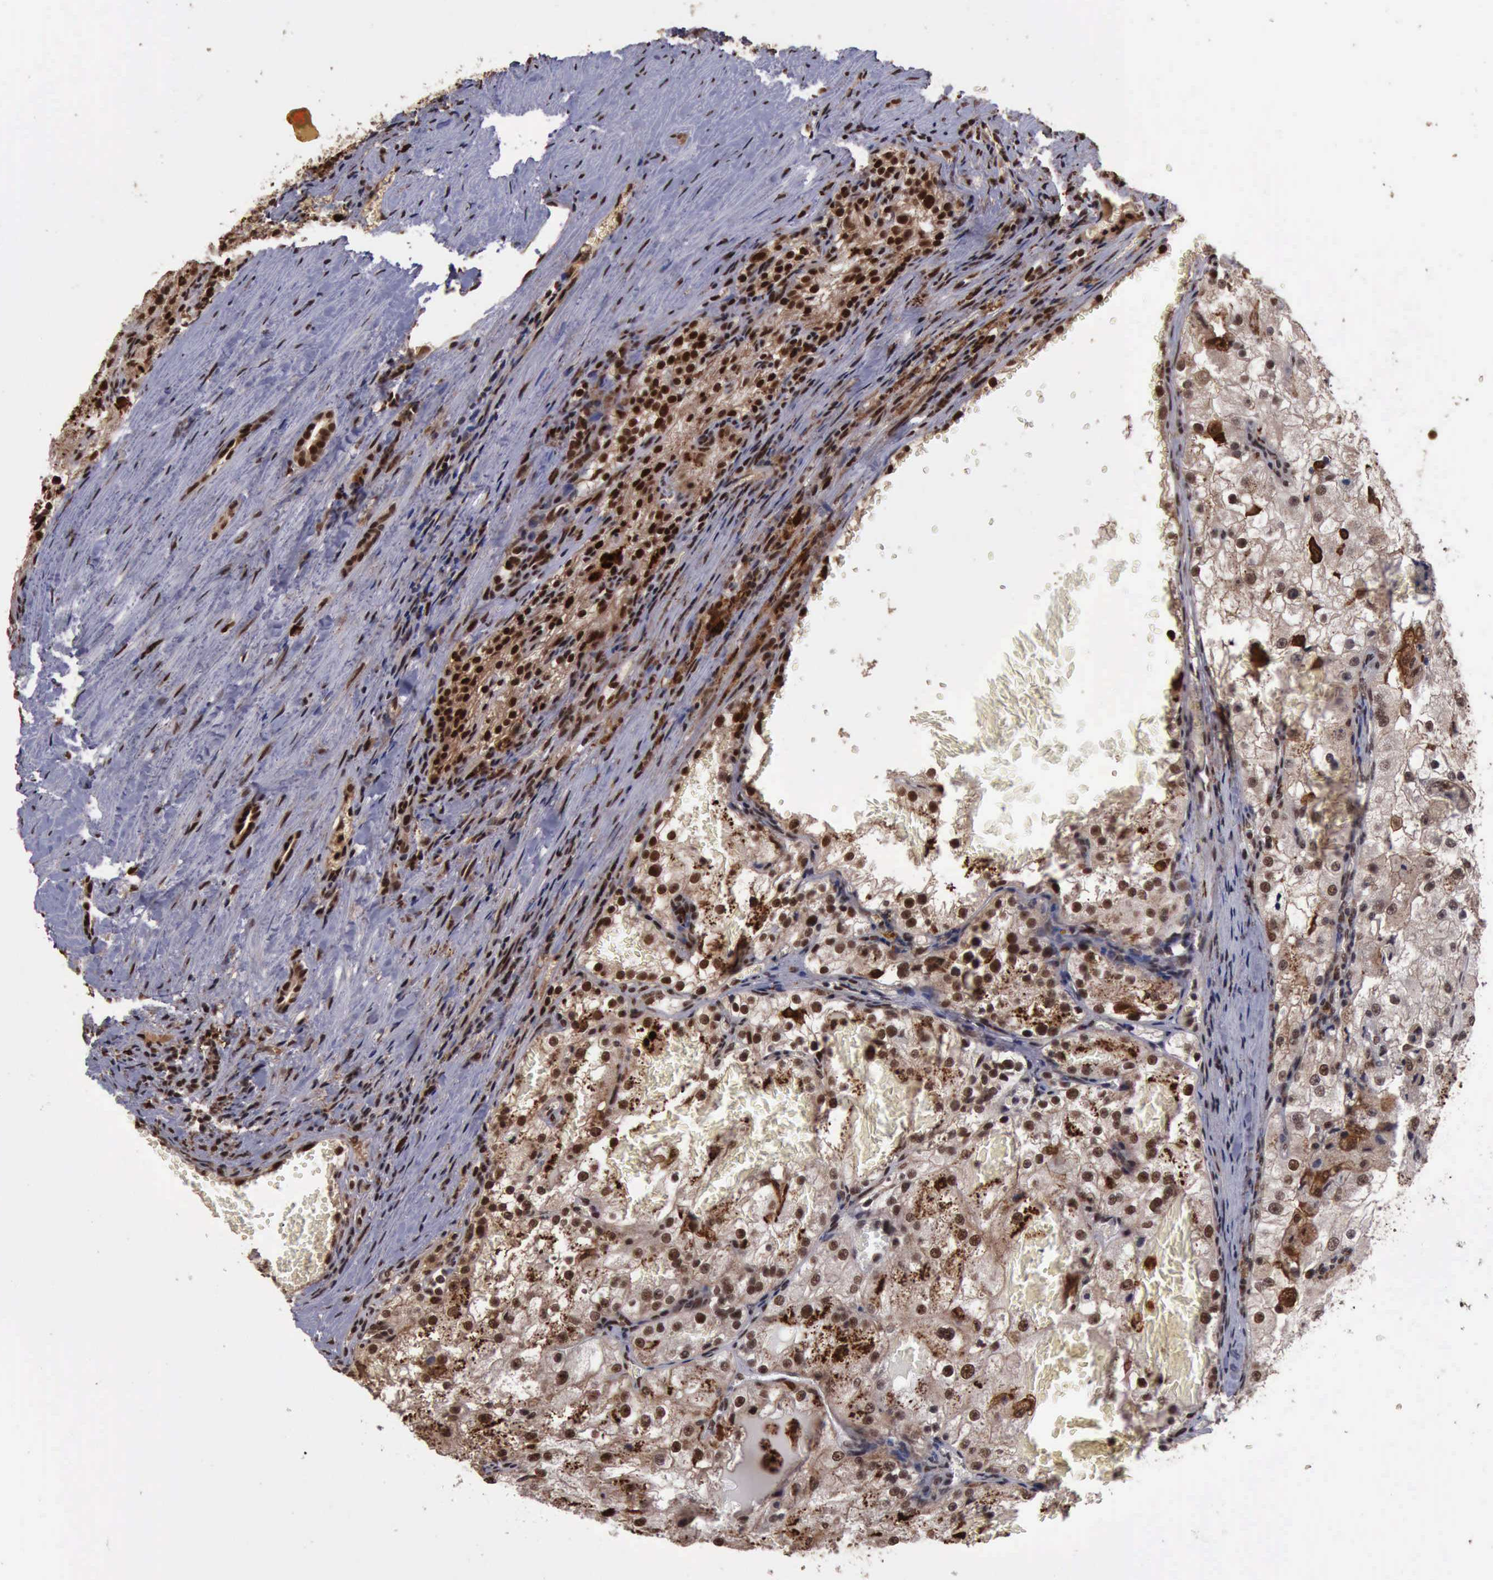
{"staining": {"intensity": "strong", "quantity": ">75%", "location": "cytoplasmic/membranous,nuclear"}, "tissue": "renal cancer", "cell_type": "Tumor cells", "image_type": "cancer", "snomed": [{"axis": "morphology", "description": "Adenocarcinoma, NOS"}, {"axis": "topography", "description": "Kidney"}], "caption": "Renal cancer (adenocarcinoma) tissue demonstrates strong cytoplasmic/membranous and nuclear staining in about >75% of tumor cells", "gene": "TRMT2A", "patient": {"sex": "female", "age": 74}}